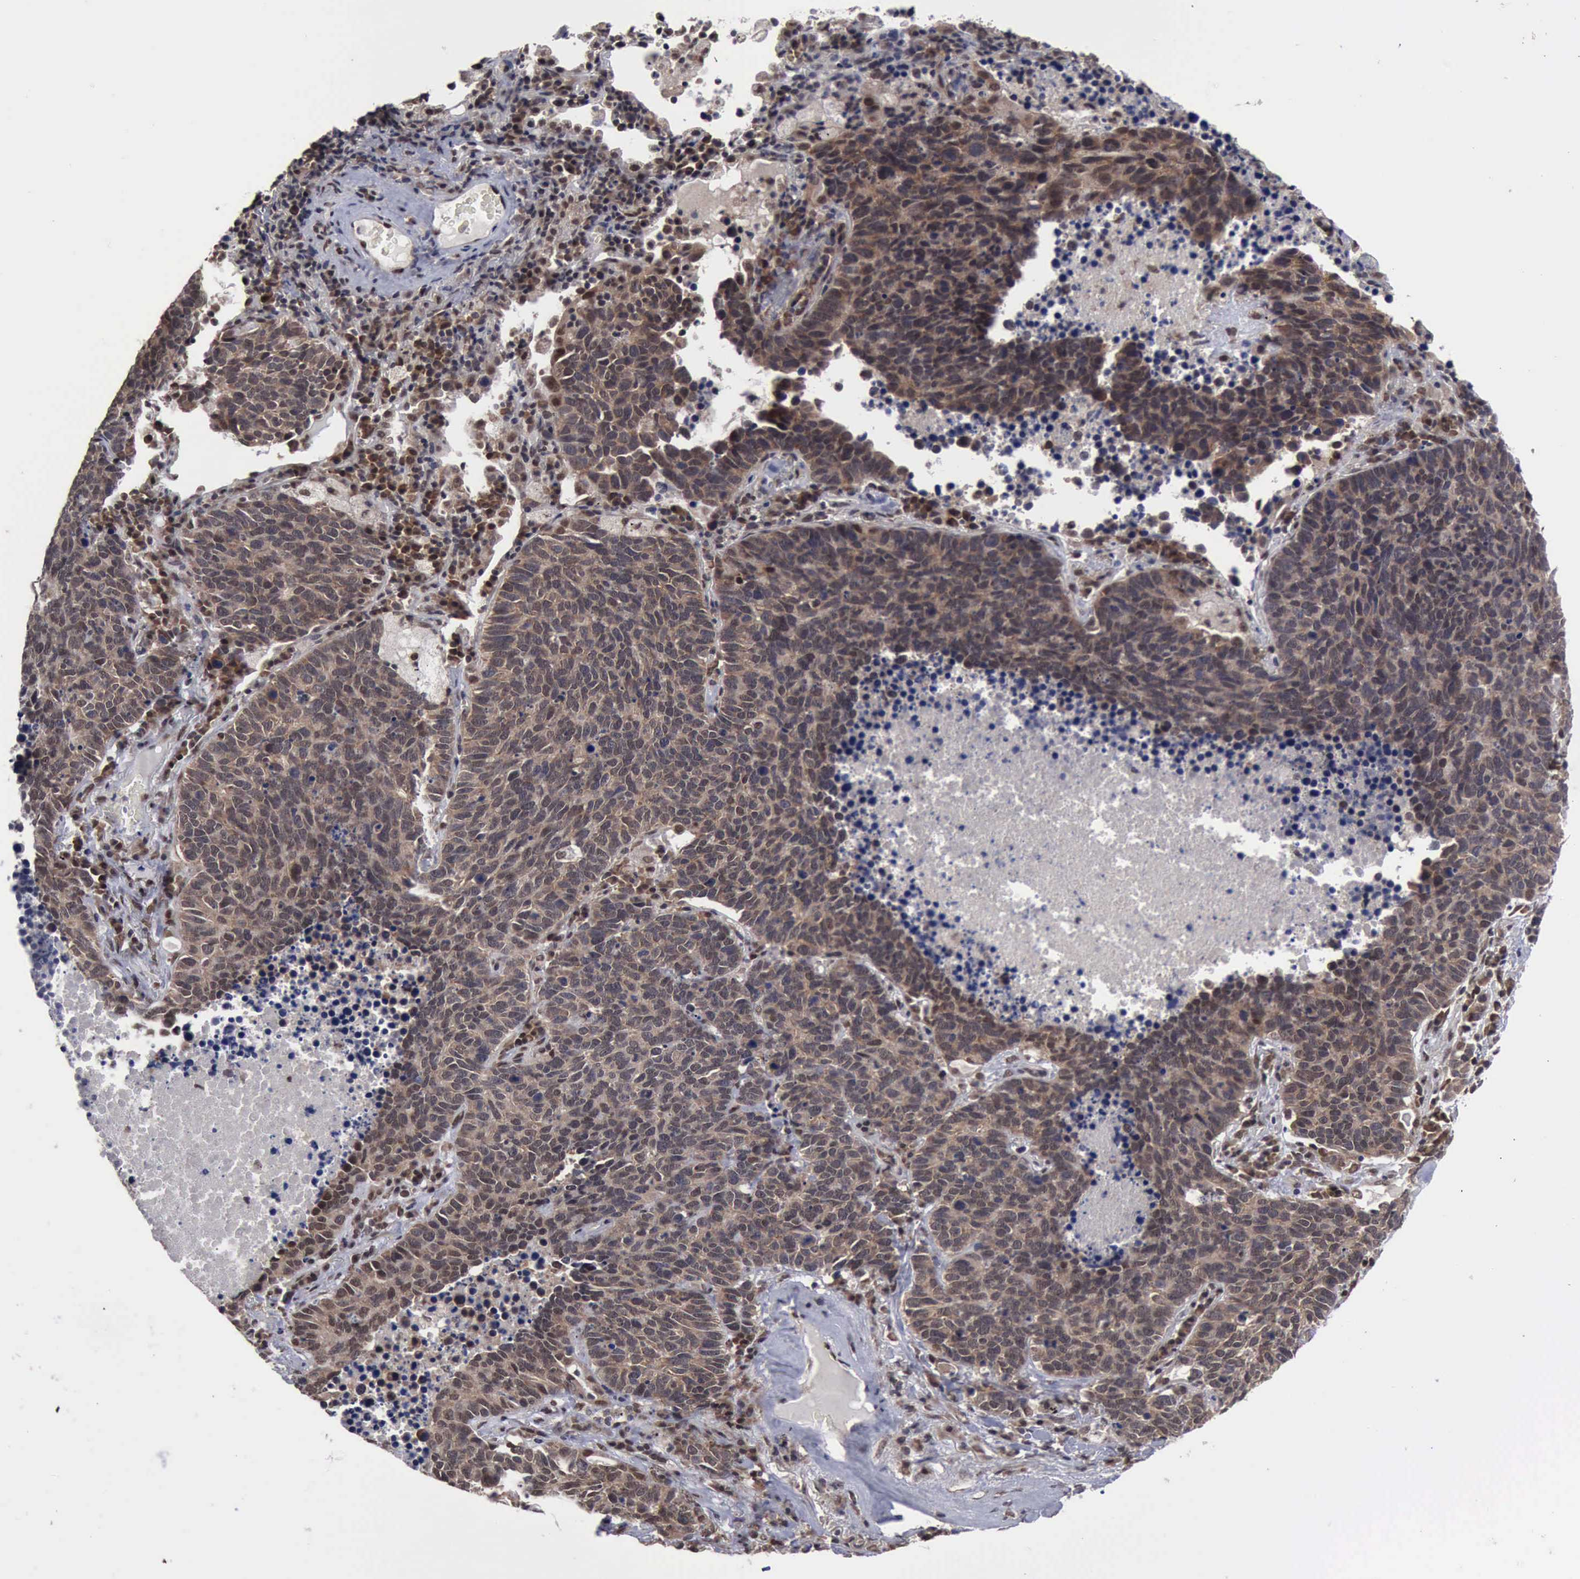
{"staining": {"intensity": "weak", "quantity": ">75%", "location": "cytoplasmic/membranous,nuclear"}, "tissue": "lung cancer", "cell_type": "Tumor cells", "image_type": "cancer", "snomed": [{"axis": "morphology", "description": "Neoplasm, malignant, NOS"}, {"axis": "topography", "description": "Lung"}], "caption": "A brown stain labels weak cytoplasmic/membranous and nuclear expression of a protein in lung neoplasm (malignant) tumor cells.", "gene": "RTCB", "patient": {"sex": "female", "age": 75}}